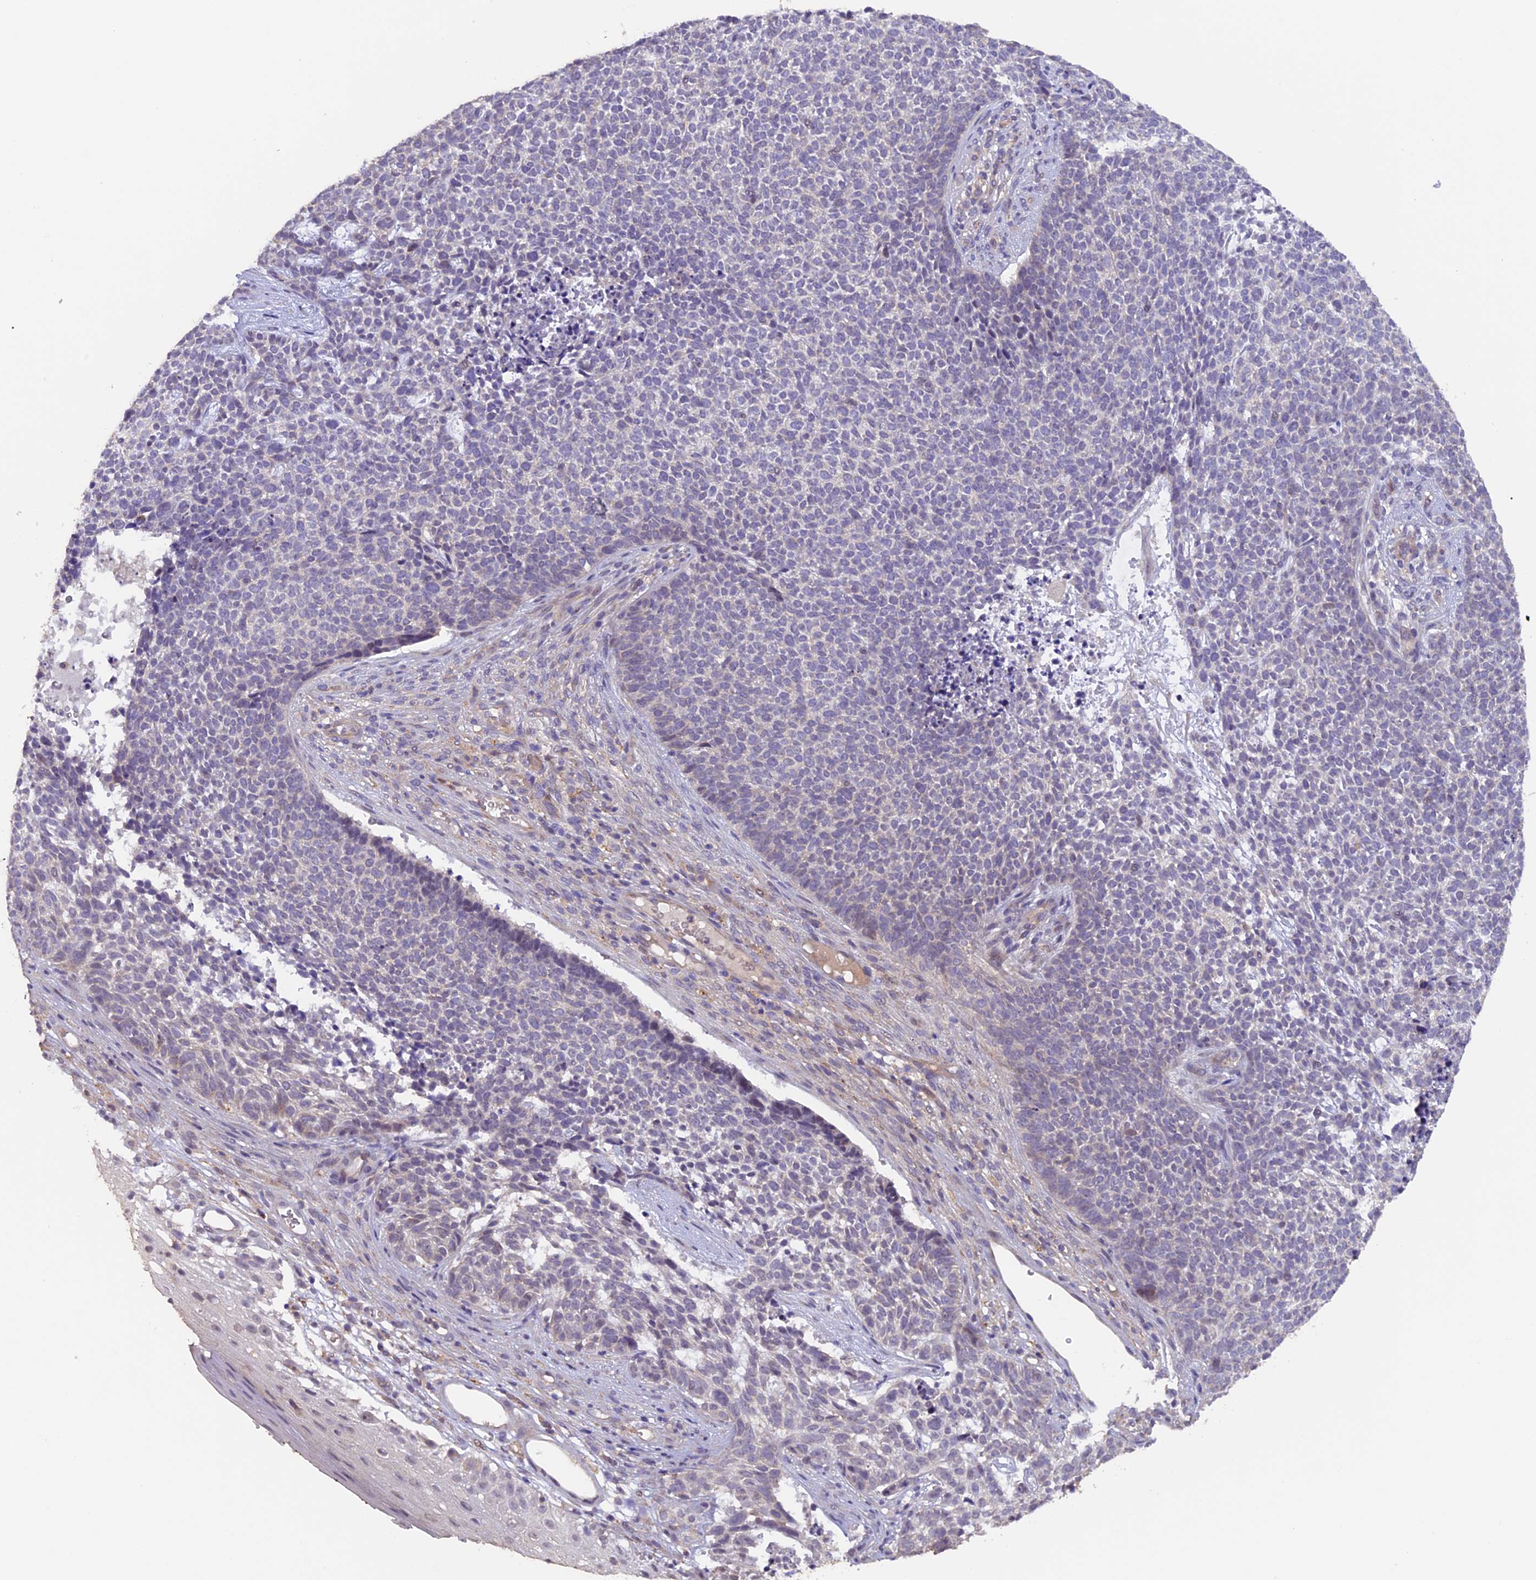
{"staining": {"intensity": "negative", "quantity": "none", "location": "none"}, "tissue": "skin cancer", "cell_type": "Tumor cells", "image_type": "cancer", "snomed": [{"axis": "morphology", "description": "Basal cell carcinoma"}, {"axis": "topography", "description": "Skin"}], "caption": "Photomicrograph shows no protein positivity in tumor cells of skin basal cell carcinoma tissue.", "gene": "GNB5", "patient": {"sex": "female", "age": 84}}